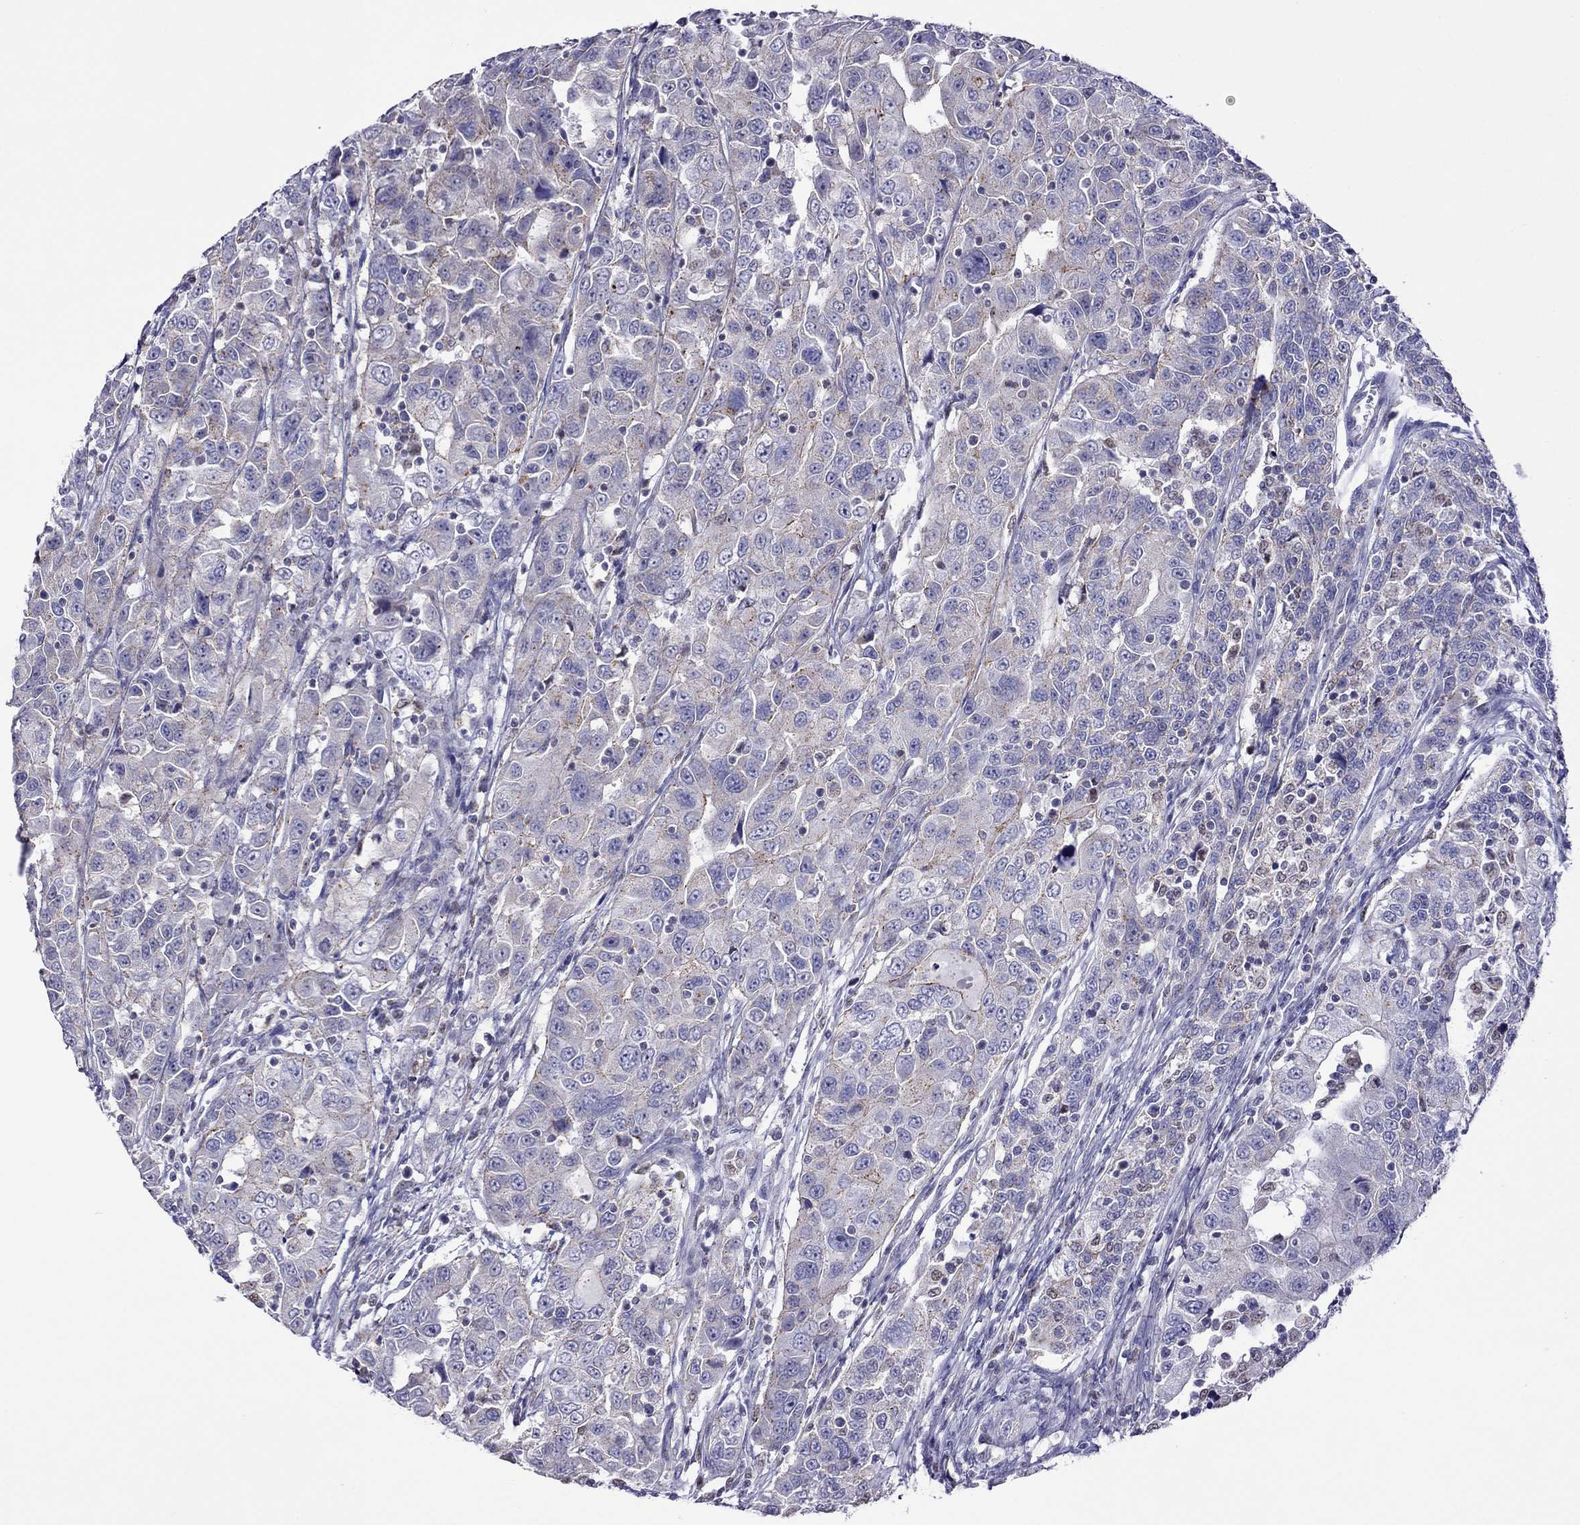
{"staining": {"intensity": "negative", "quantity": "none", "location": "none"}, "tissue": "urothelial cancer", "cell_type": "Tumor cells", "image_type": "cancer", "snomed": [{"axis": "morphology", "description": "Urothelial carcinoma, NOS"}, {"axis": "morphology", "description": "Urothelial carcinoma, High grade"}, {"axis": "topography", "description": "Urinary bladder"}], "caption": "IHC of human transitional cell carcinoma displays no expression in tumor cells.", "gene": "MPZ", "patient": {"sex": "female", "age": 73}}